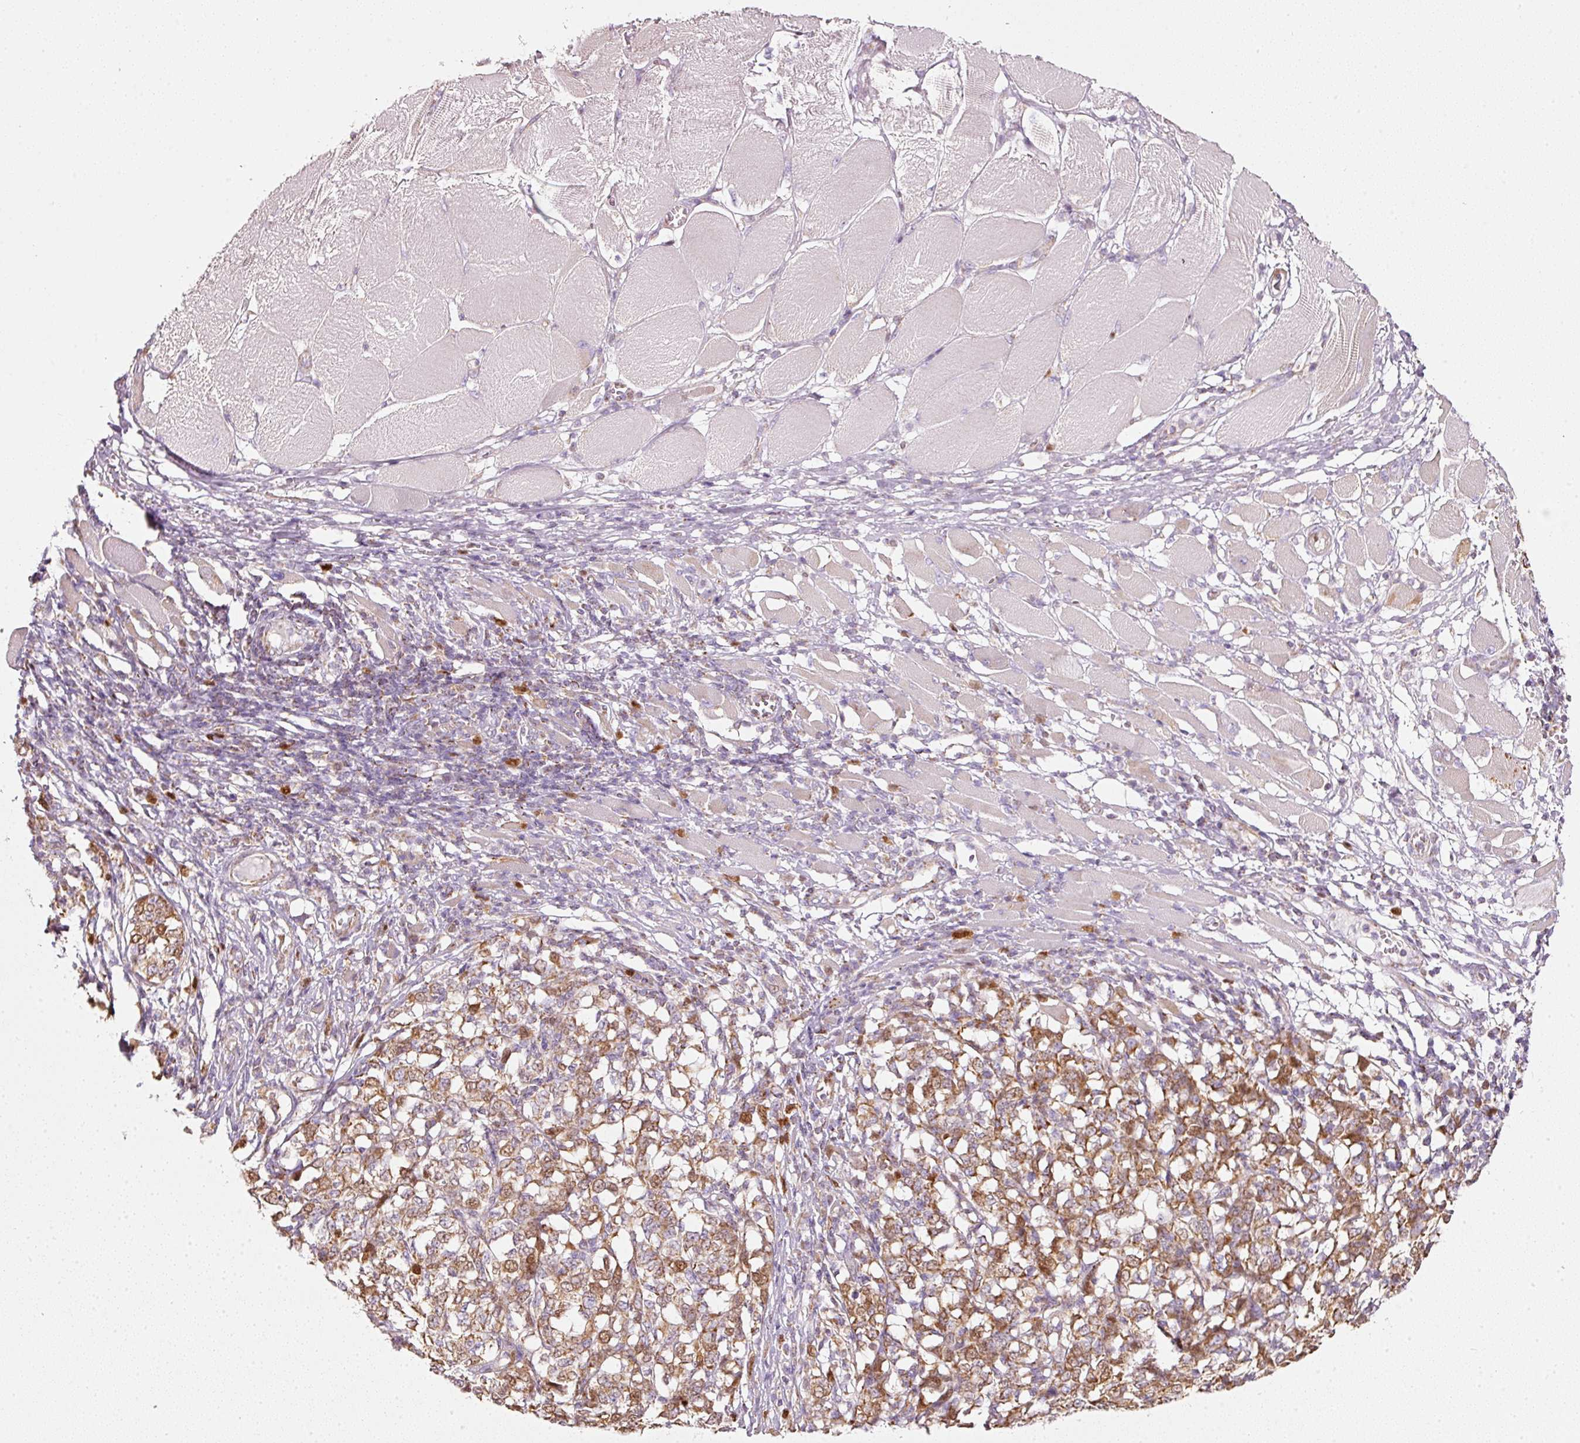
{"staining": {"intensity": "moderate", "quantity": "25%-75%", "location": "cytoplasmic/membranous,nuclear"}, "tissue": "melanoma", "cell_type": "Tumor cells", "image_type": "cancer", "snomed": [{"axis": "morphology", "description": "Malignant melanoma, NOS"}, {"axis": "topography", "description": "Skin"}], "caption": "Immunohistochemical staining of malignant melanoma demonstrates medium levels of moderate cytoplasmic/membranous and nuclear expression in approximately 25%-75% of tumor cells.", "gene": "DUT", "patient": {"sex": "female", "age": 72}}